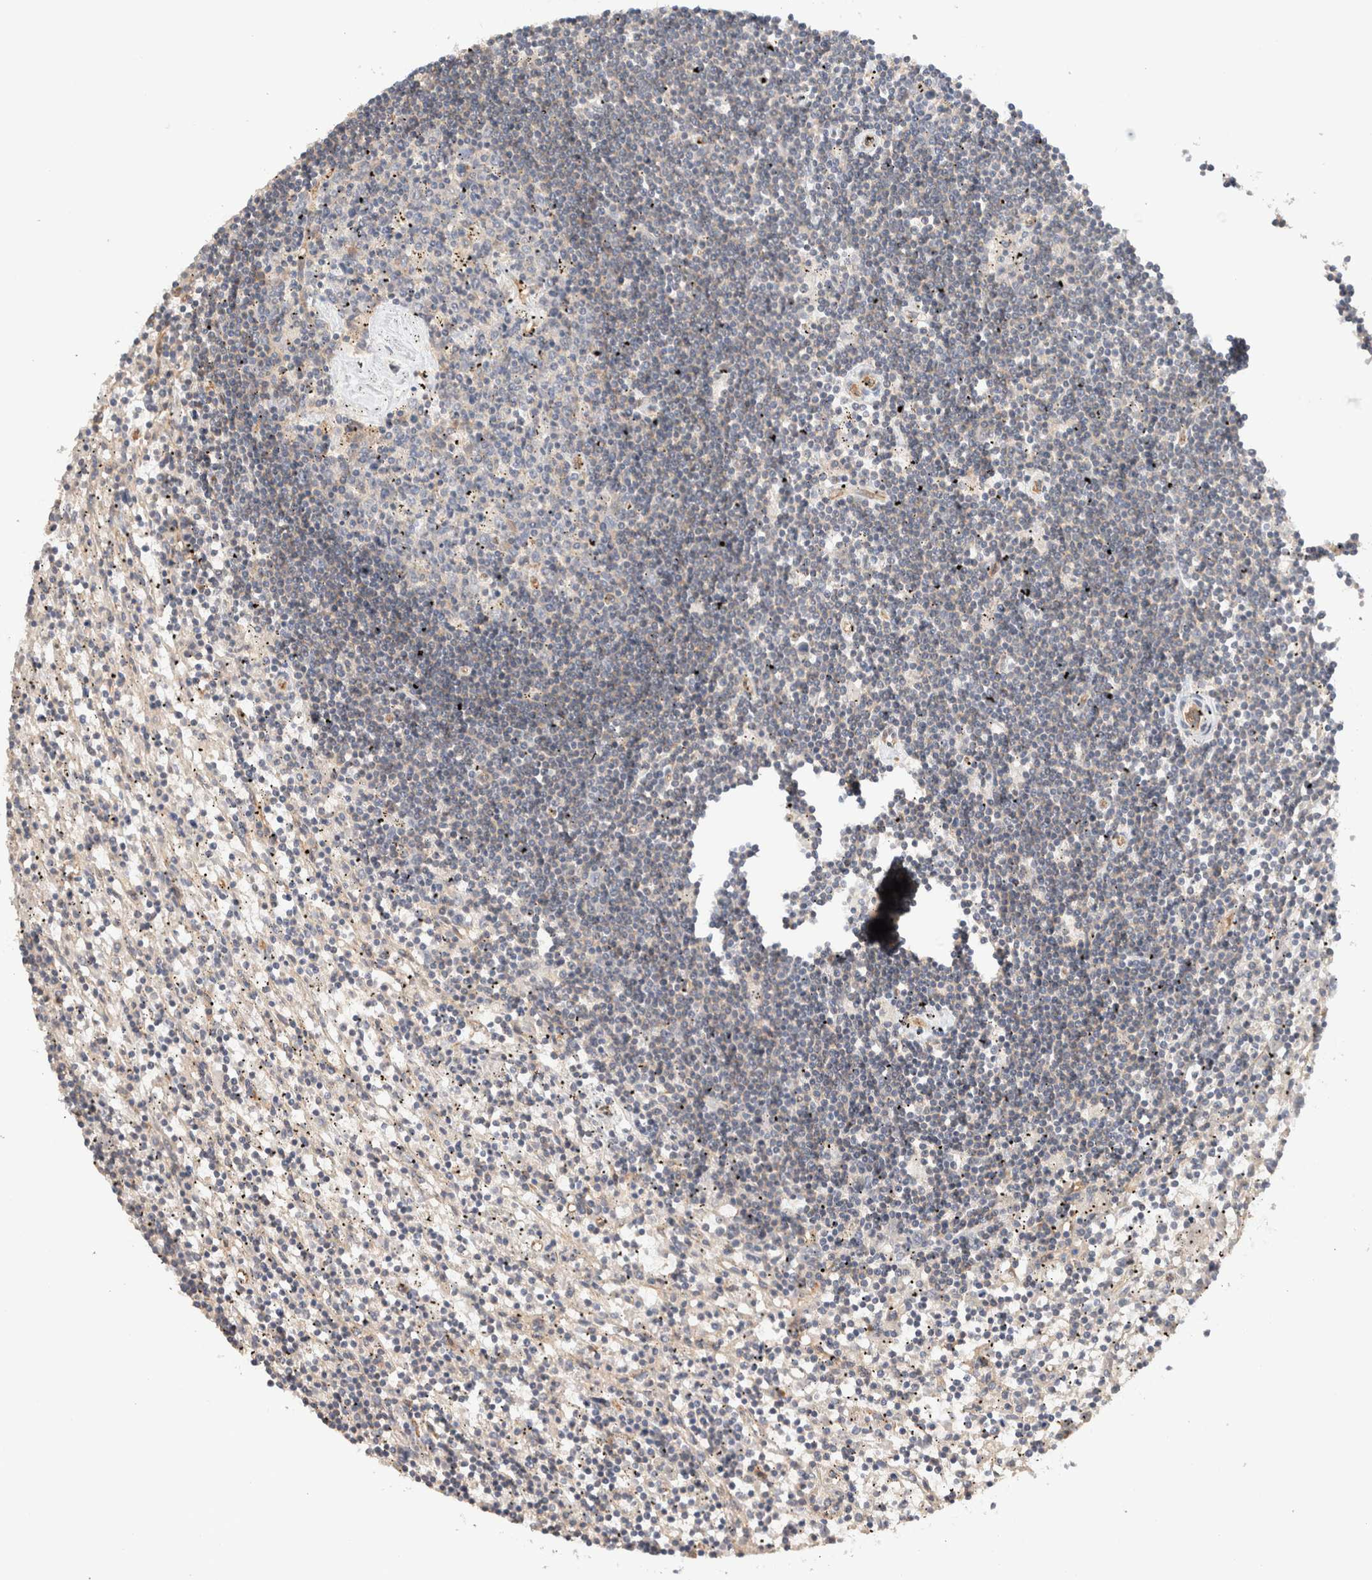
{"staining": {"intensity": "negative", "quantity": "none", "location": "none"}, "tissue": "lymphoma", "cell_type": "Tumor cells", "image_type": "cancer", "snomed": [{"axis": "morphology", "description": "Malignant lymphoma, non-Hodgkin's type, Low grade"}, {"axis": "topography", "description": "Spleen"}], "caption": "IHC of human malignant lymphoma, non-Hodgkin's type (low-grade) displays no staining in tumor cells. Nuclei are stained in blue.", "gene": "B3GNTL1", "patient": {"sex": "male", "age": 76}}